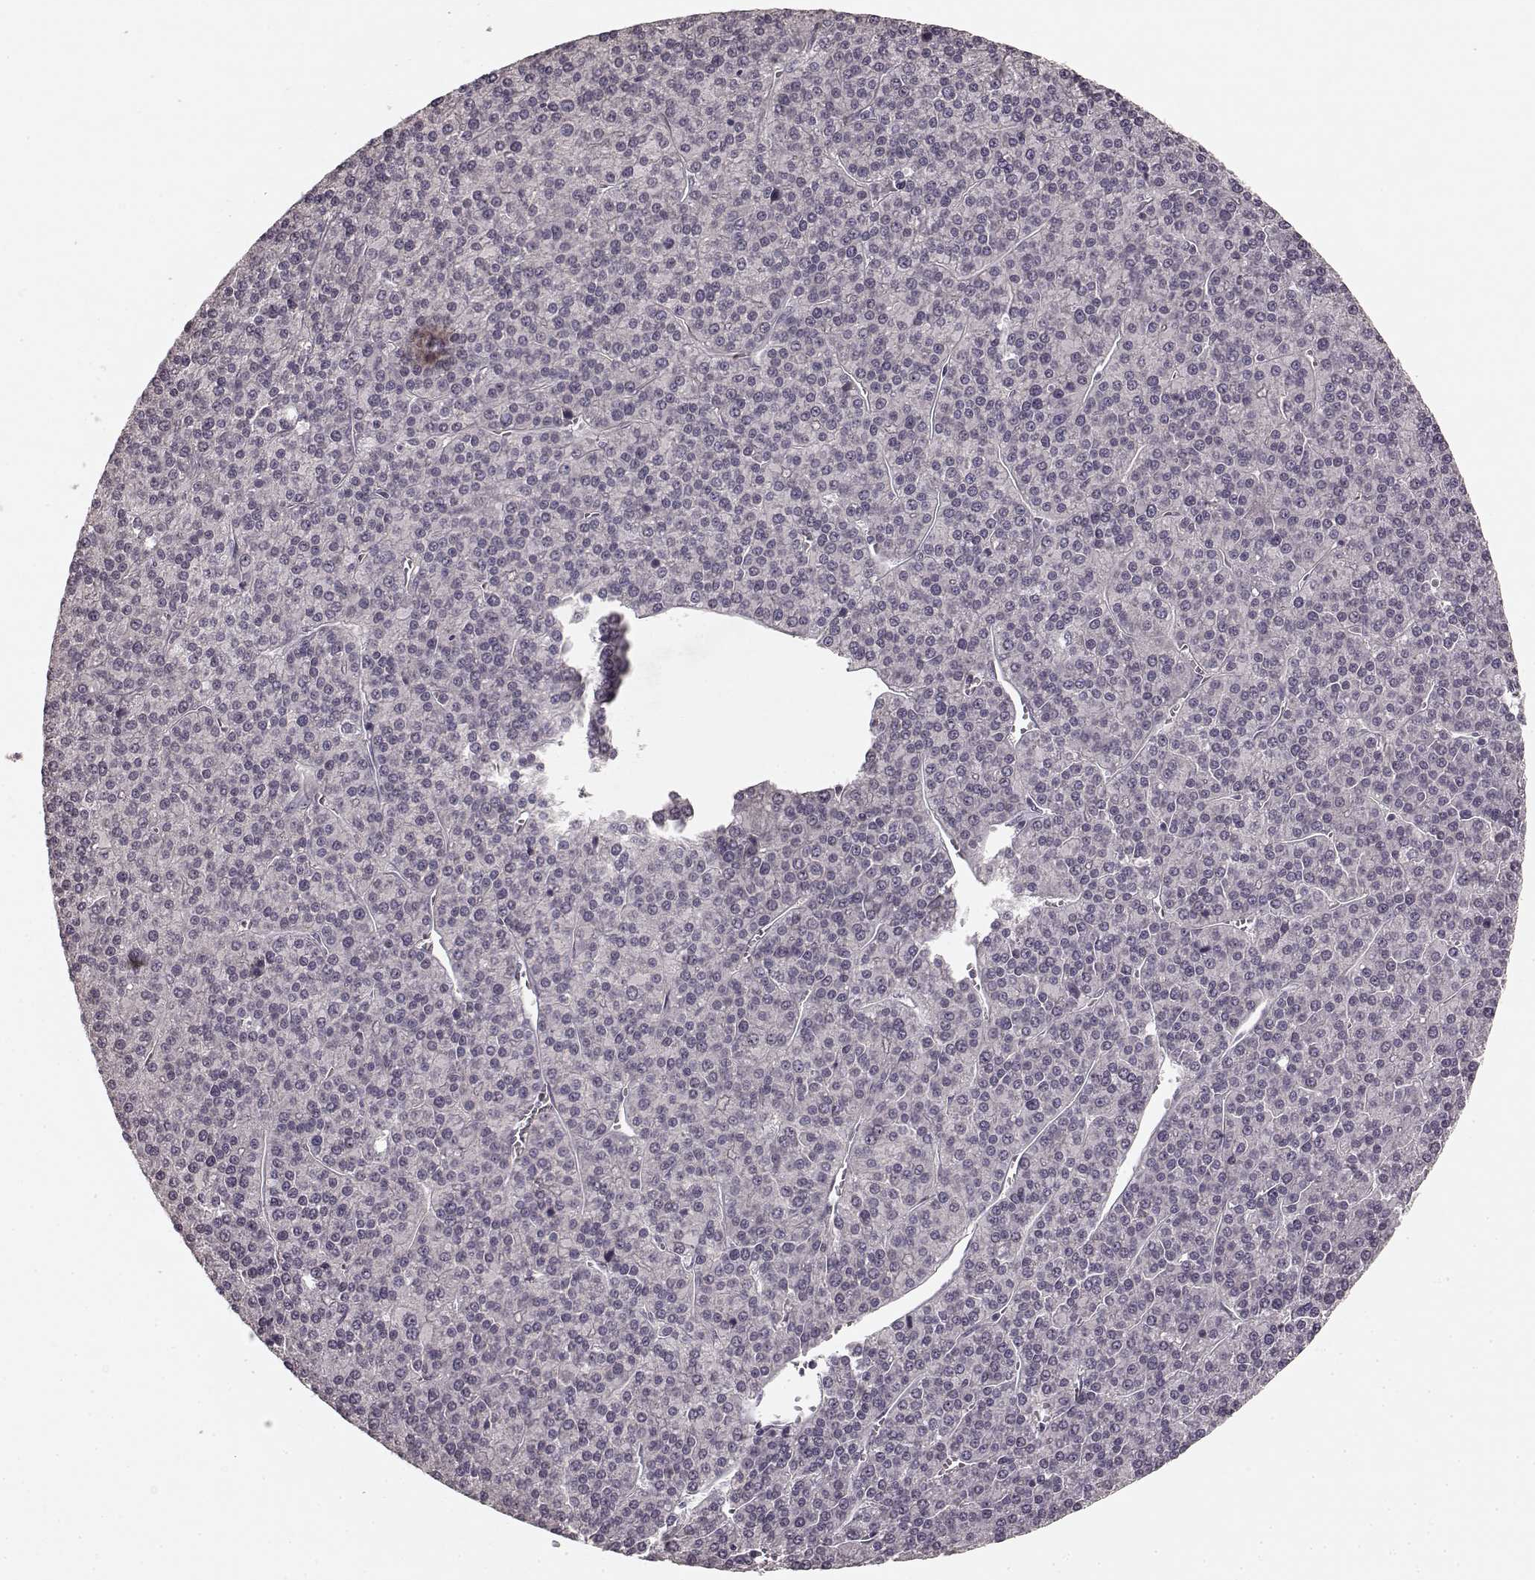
{"staining": {"intensity": "negative", "quantity": "none", "location": "none"}, "tissue": "liver cancer", "cell_type": "Tumor cells", "image_type": "cancer", "snomed": [{"axis": "morphology", "description": "Carcinoma, Hepatocellular, NOS"}, {"axis": "topography", "description": "Liver"}], "caption": "A high-resolution histopathology image shows immunohistochemistry (IHC) staining of liver cancer (hepatocellular carcinoma), which displays no significant positivity in tumor cells. The staining is performed using DAB brown chromogen with nuclei counter-stained in using hematoxylin.", "gene": "PRKCE", "patient": {"sex": "female", "age": 58}}